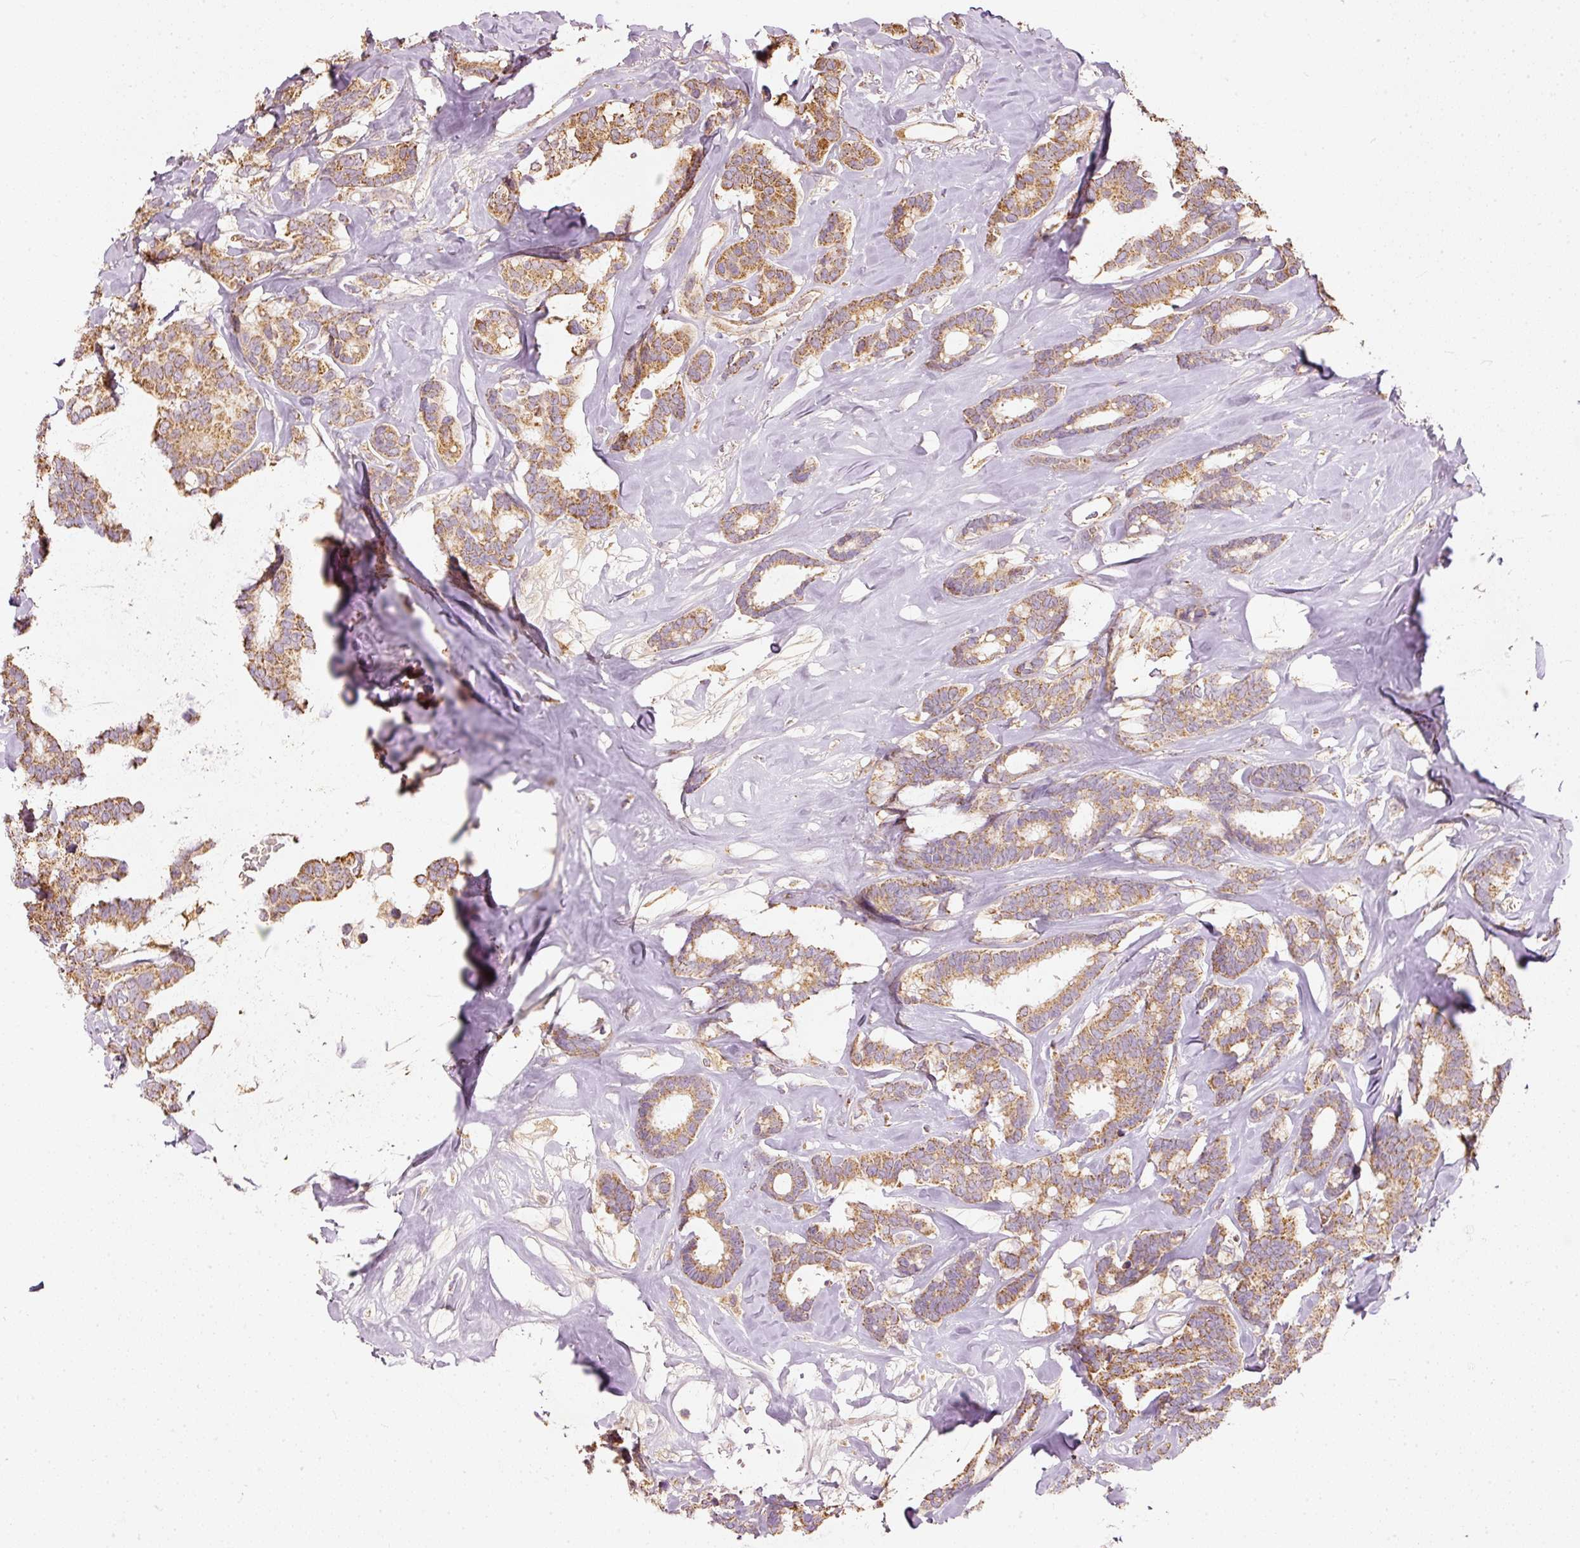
{"staining": {"intensity": "moderate", "quantity": ">75%", "location": "cytoplasmic/membranous"}, "tissue": "breast cancer", "cell_type": "Tumor cells", "image_type": "cancer", "snomed": [{"axis": "morphology", "description": "Duct carcinoma"}, {"axis": "topography", "description": "Breast"}], "caption": "Moderate cytoplasmic/membranous positivity for a protein is appreciated in approximately >75% of tumor cells of breast cancer (invasive ductal carcinoma) using immunohistochemistry.", "gene": "PSENEN", "patient": {"sex": "female", "age": 87}}